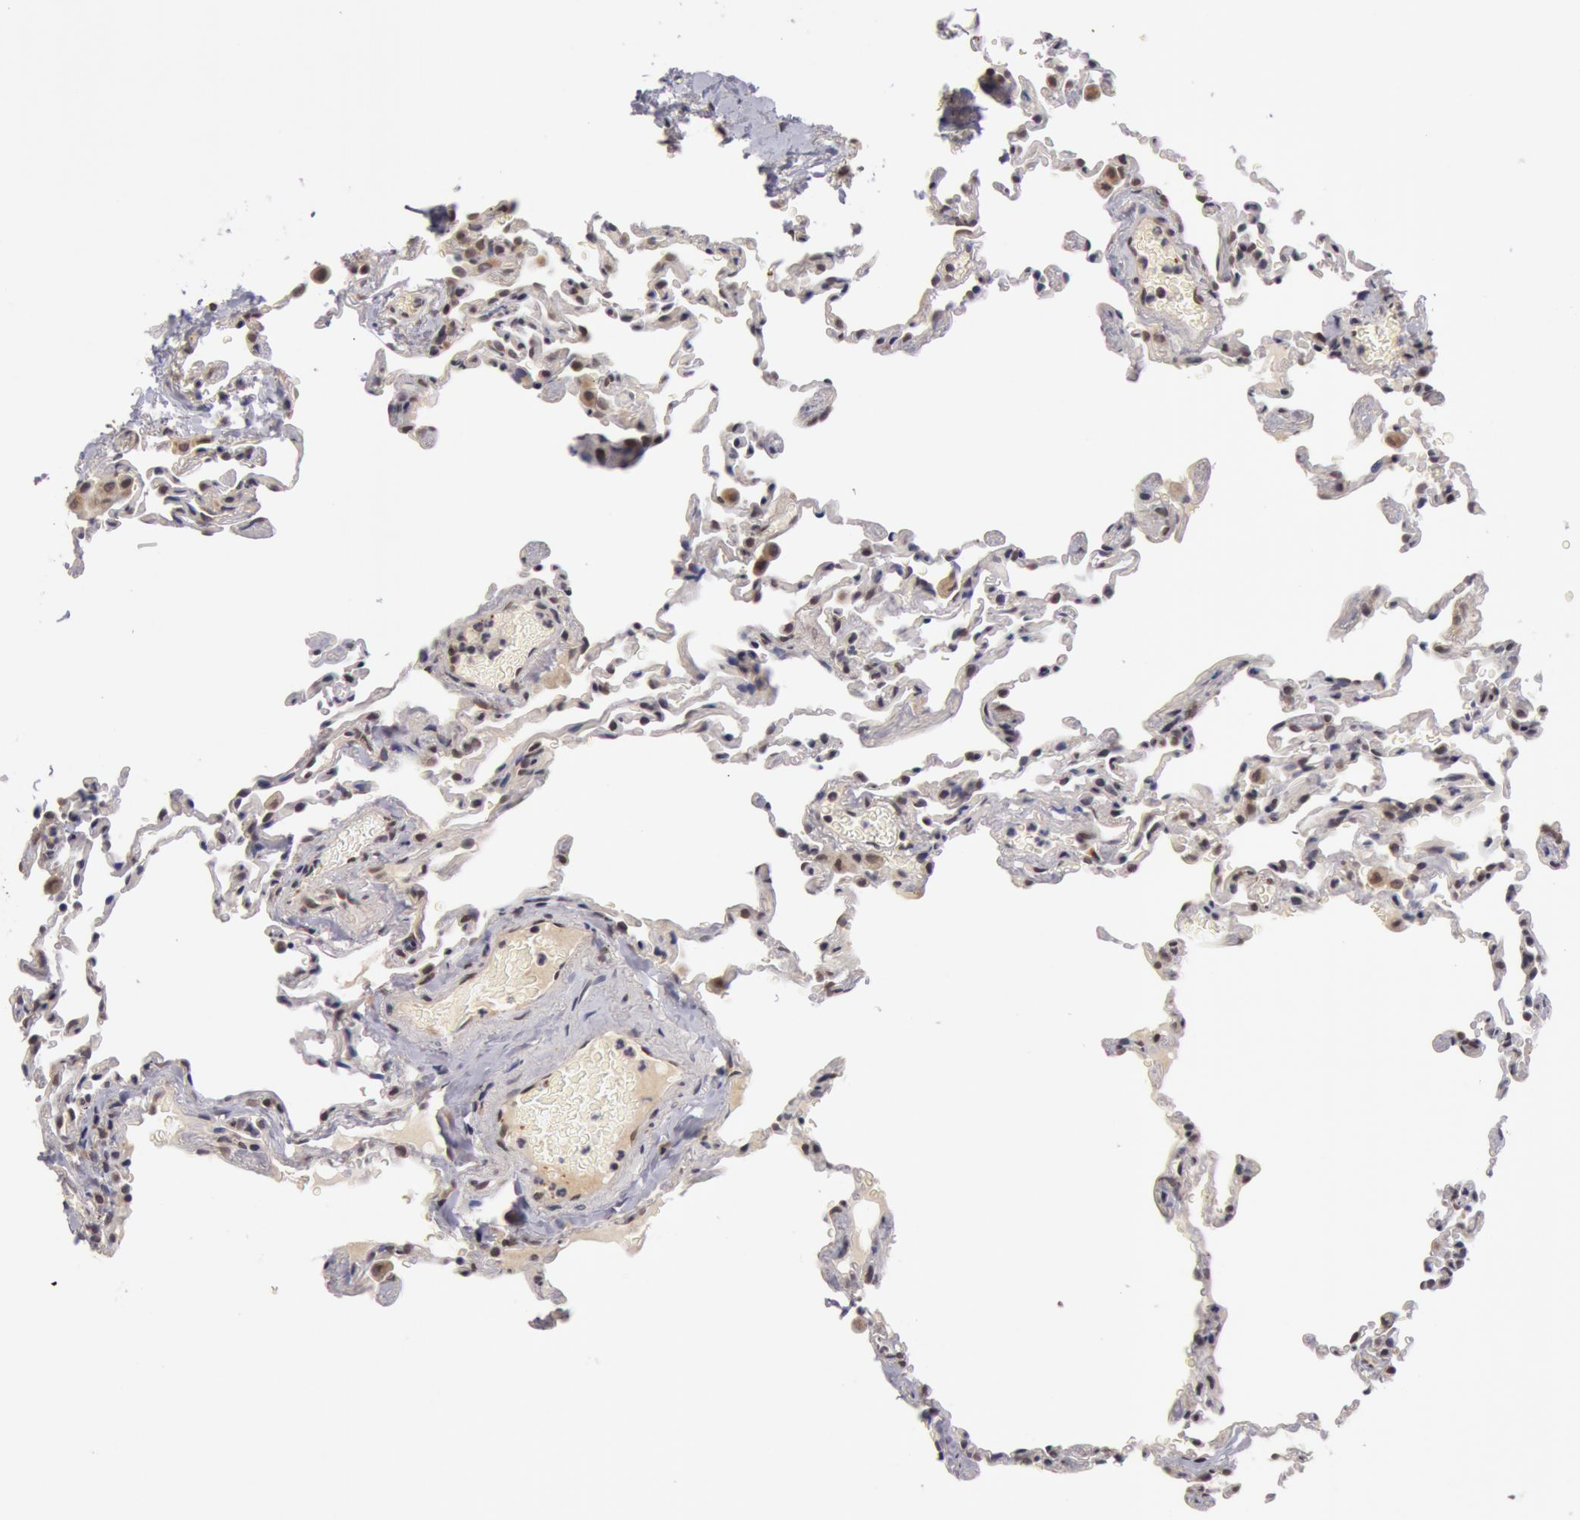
{"staining": {"intensity": "moderate", "quantity": "<25%", "location": "nuclear"}, "tissue": "lung", "cell_type": "Alveolar cells", "image_type": "normal", "snomed": [{"axis": "morphology", "description": "Normal tissue, NOS"}, {"axis": "topography", "description": "Lung"}], "caption": "Immunohistochemistry (DAB (3,3'-diaminobenzidine)) staining of benign lung shows moderate nuclear protein expression in about <25% of alveolar cells. Nuclei are stained in blue.", "gene": "SYTL4", "patient": {"sex": "female", "age": 61}}